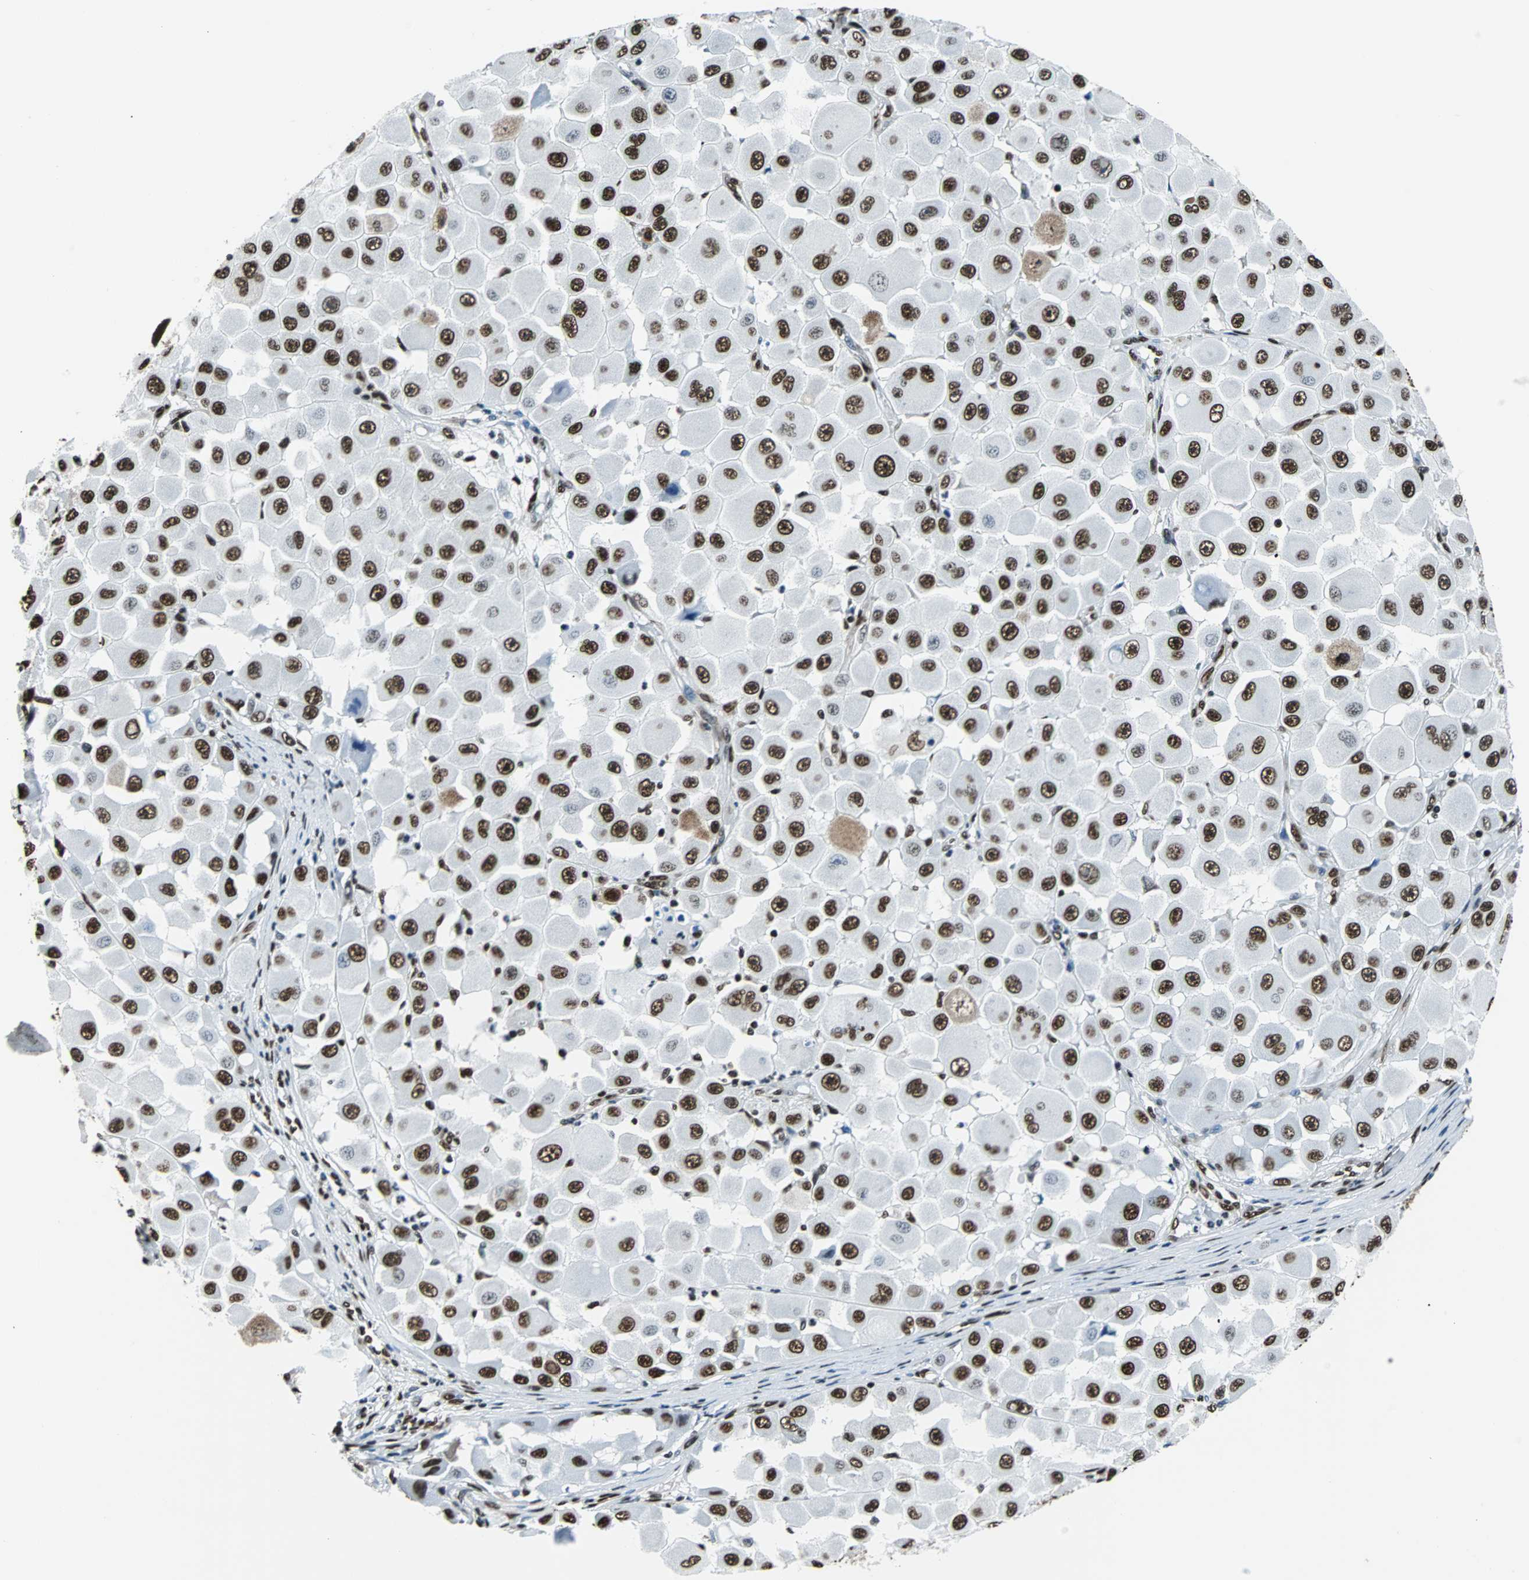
{"staining": {"intensity": "strong", "quantity": ">75%", "location": "nuclear"}, "tissue": "melanoma", "cell_type": "Tumor cells", "image_type": "cancer", "snomed": [{"axis": "morphology", "description": "Malignant melanoma, NOS"}, {"axis": "topography", "description": "Skin"}], "caption": "Human malignant melanoma stained with a protein marker displays strong staining in tumor cells.", "gene": "FUBP1", "patient": {"sex": "female", "age": 81}}